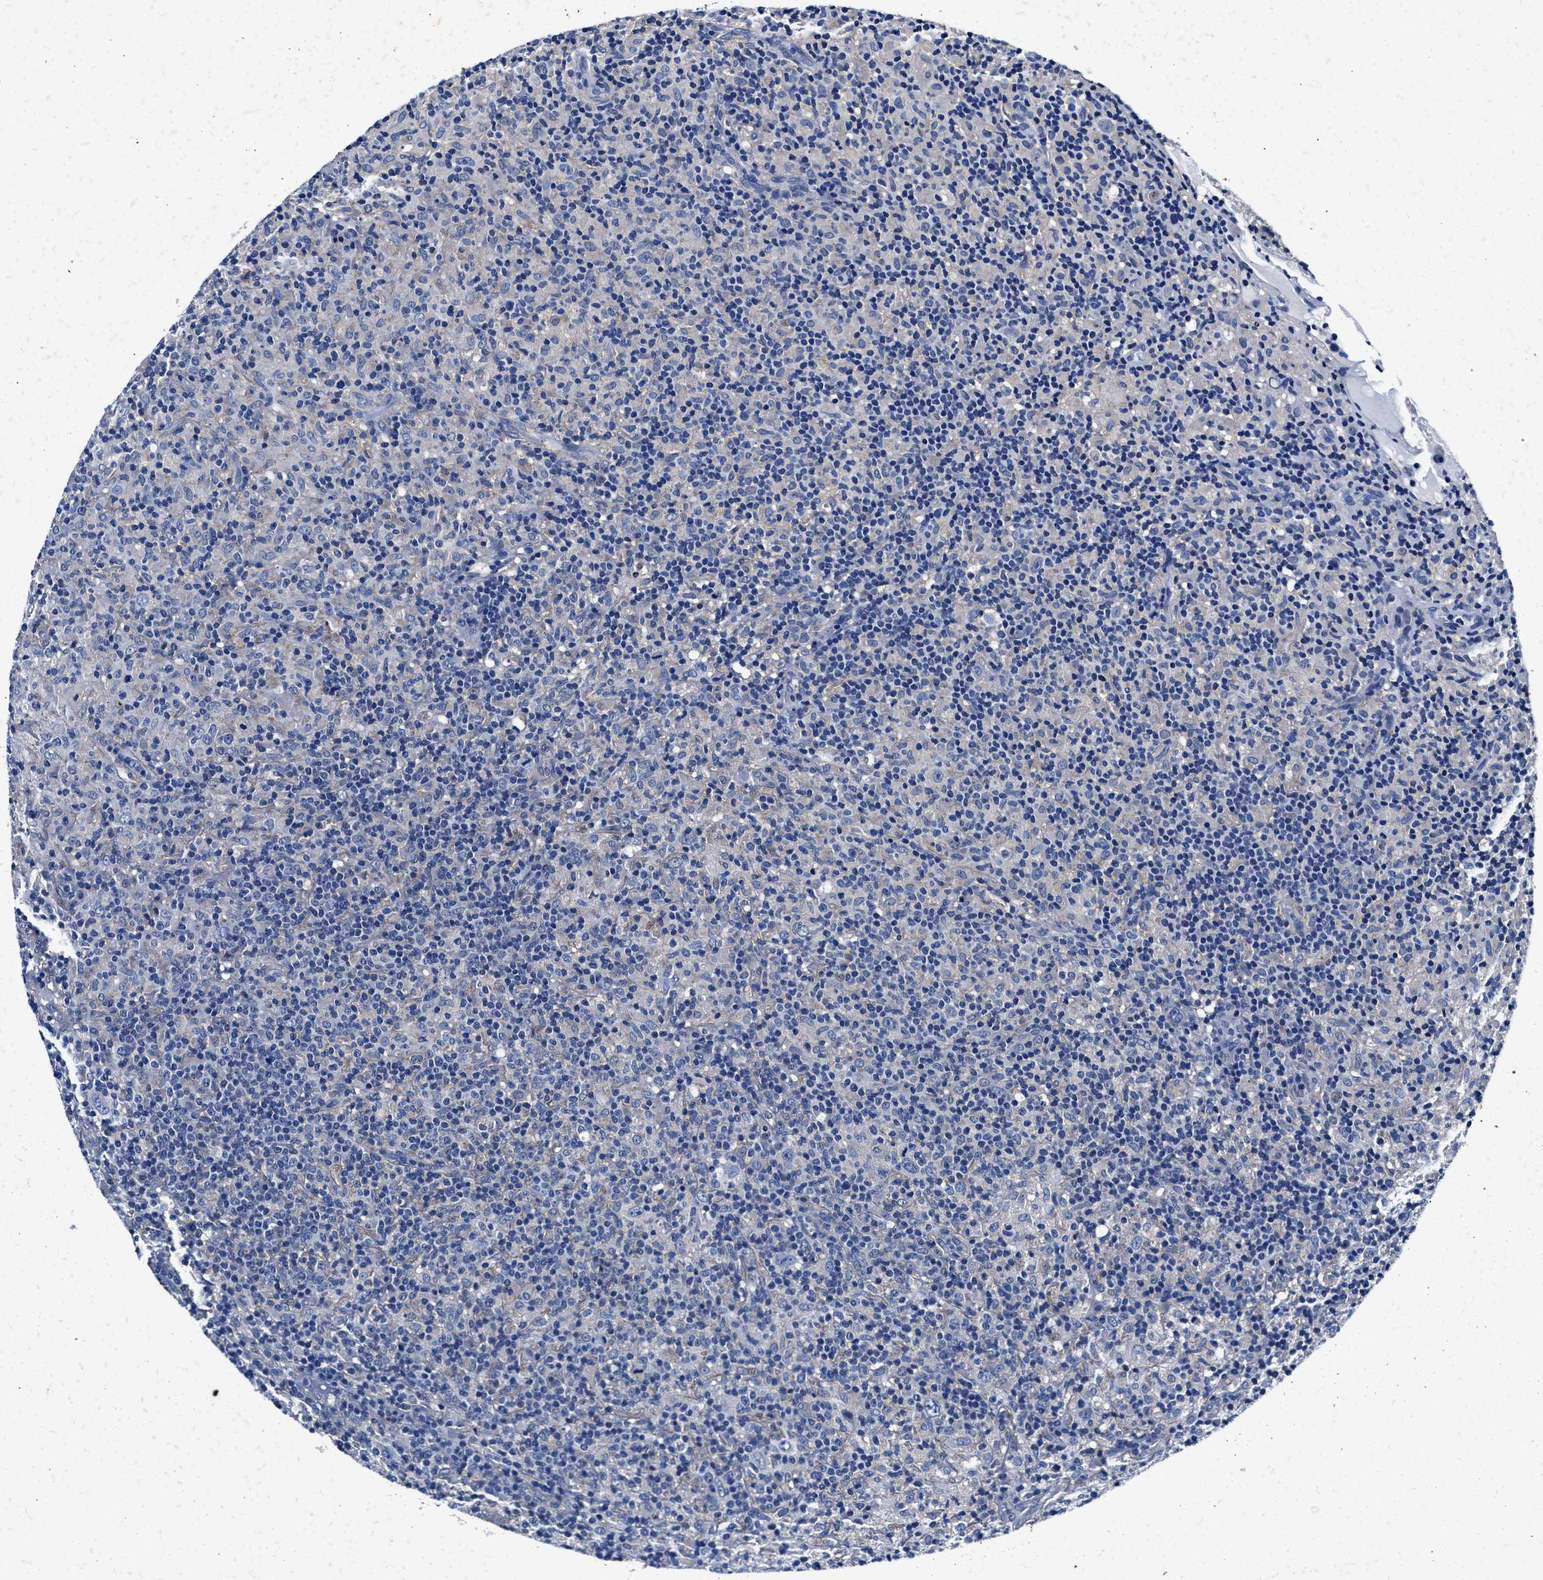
{"staining": {"intensity": "negative", "quantity": "none", "location": "none"}, "tissue": "lymphoma", "cell_type": "Tumor cells", "image_type": "cancer", "snomed": [{"axis": "morphology", "description": "Hodgkin's disease, NOS"}, {"axis": "topography", "description": "Lymph node"}], "caption": "IHC micrograph of neoplastic tissue: human Hodgkin's disease stained with DAB (3,3'-diaminobenzidine) reveals no significant protein staining in tumor cells.", "gene": "SLC8A1", "patient": {"sex": "male", "age": 70}}